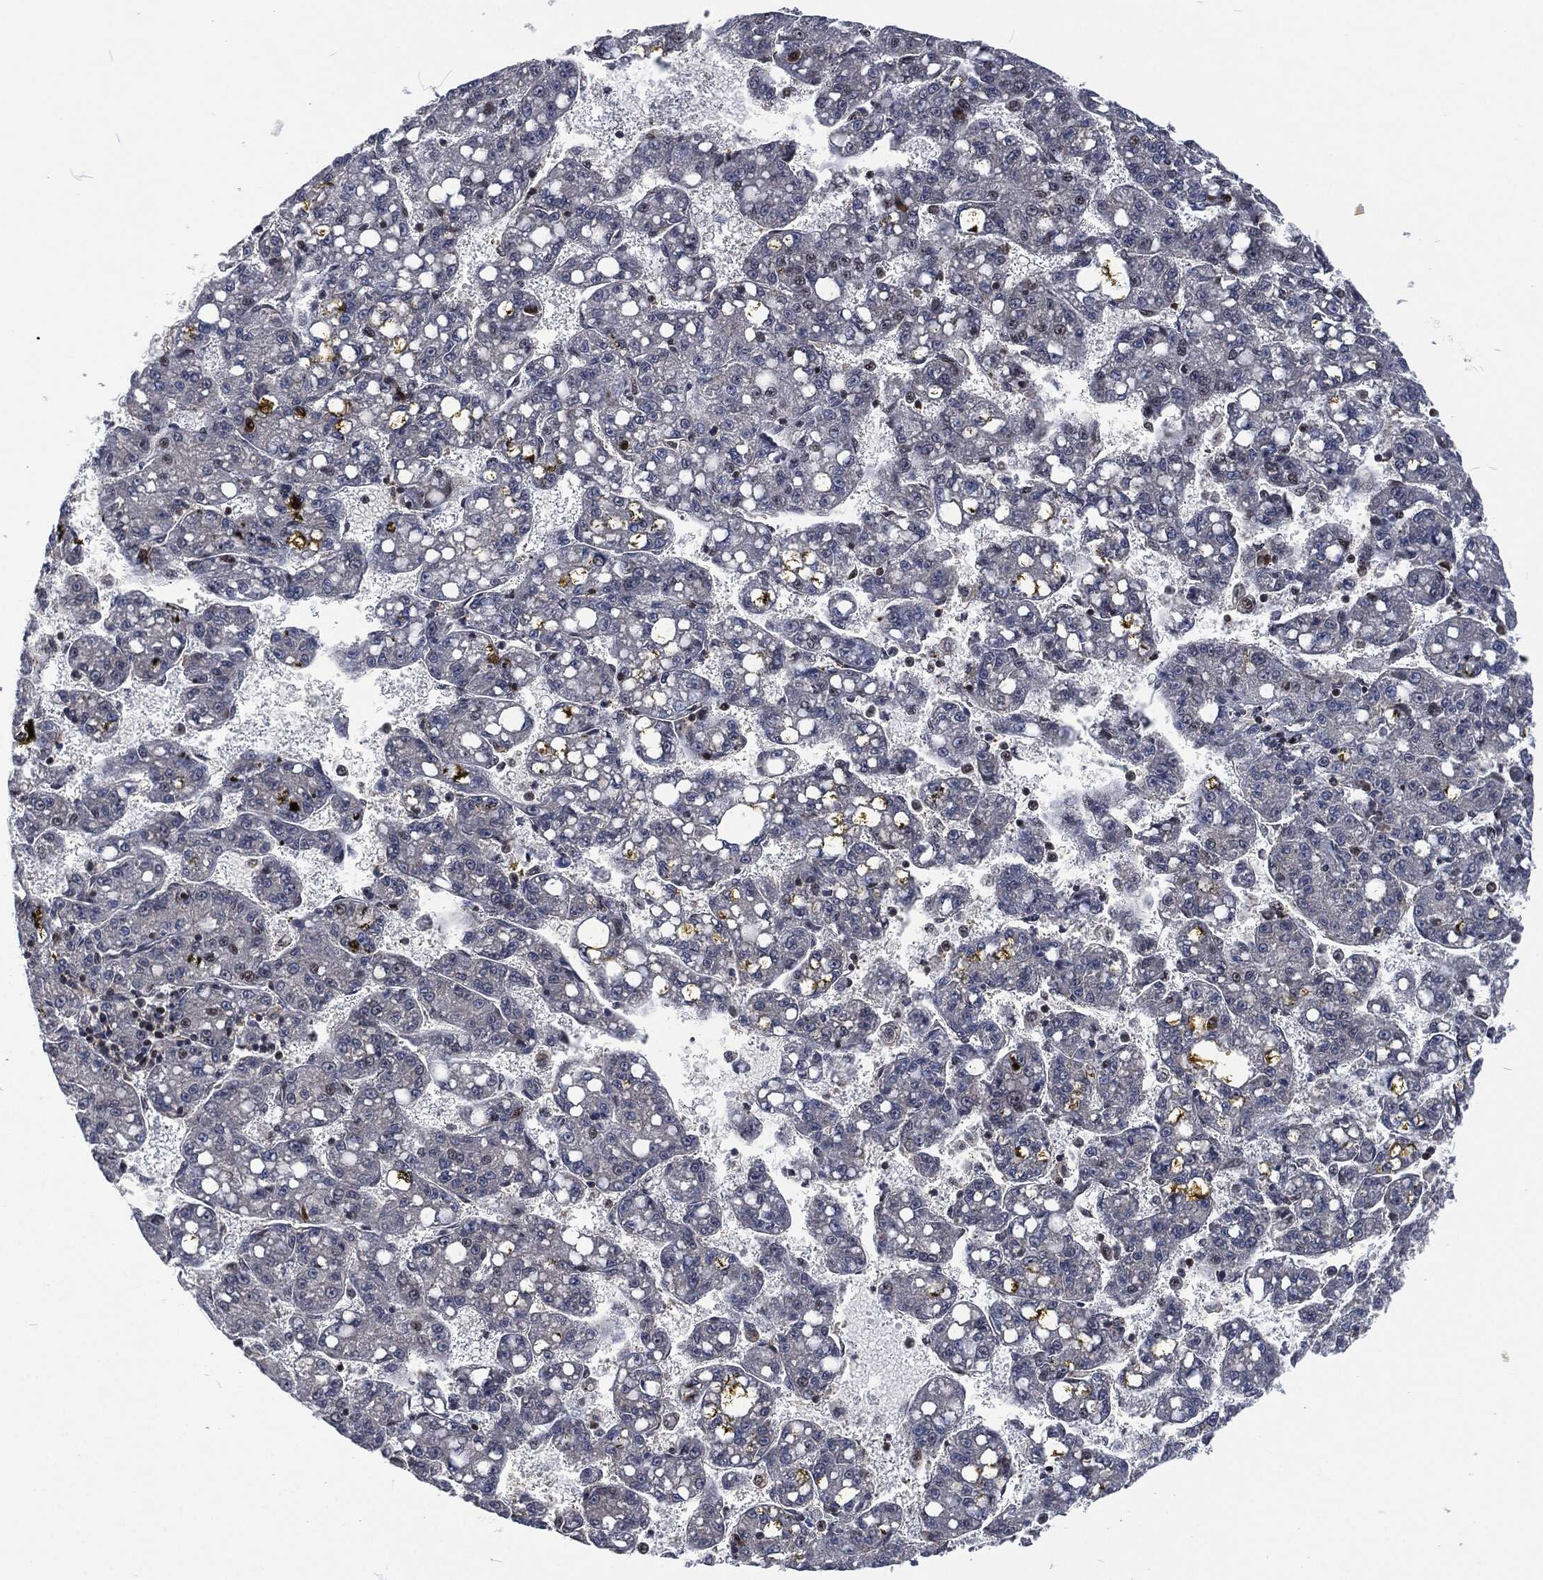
{"staining": {"intensity": "negative", "quantity": "none", "location": "none"}, "tissue": "liver cancer", "cell_type": "Tumor cells", "image_type": "cancer", "snomed": [{"axis": "morphology", "description": "Carcinoma, Hepatocellular, NOS"}, {"axis": "topography", "description": "Liver"}], "caption": "Protein analysis of liver hepatocellular carcinoma exhibits no significant staining in tumor cells. (IHC, brightfield microscopy, high magnification).", "gene": "DCPS", "patient": {"sex": "female", "age": 65}}